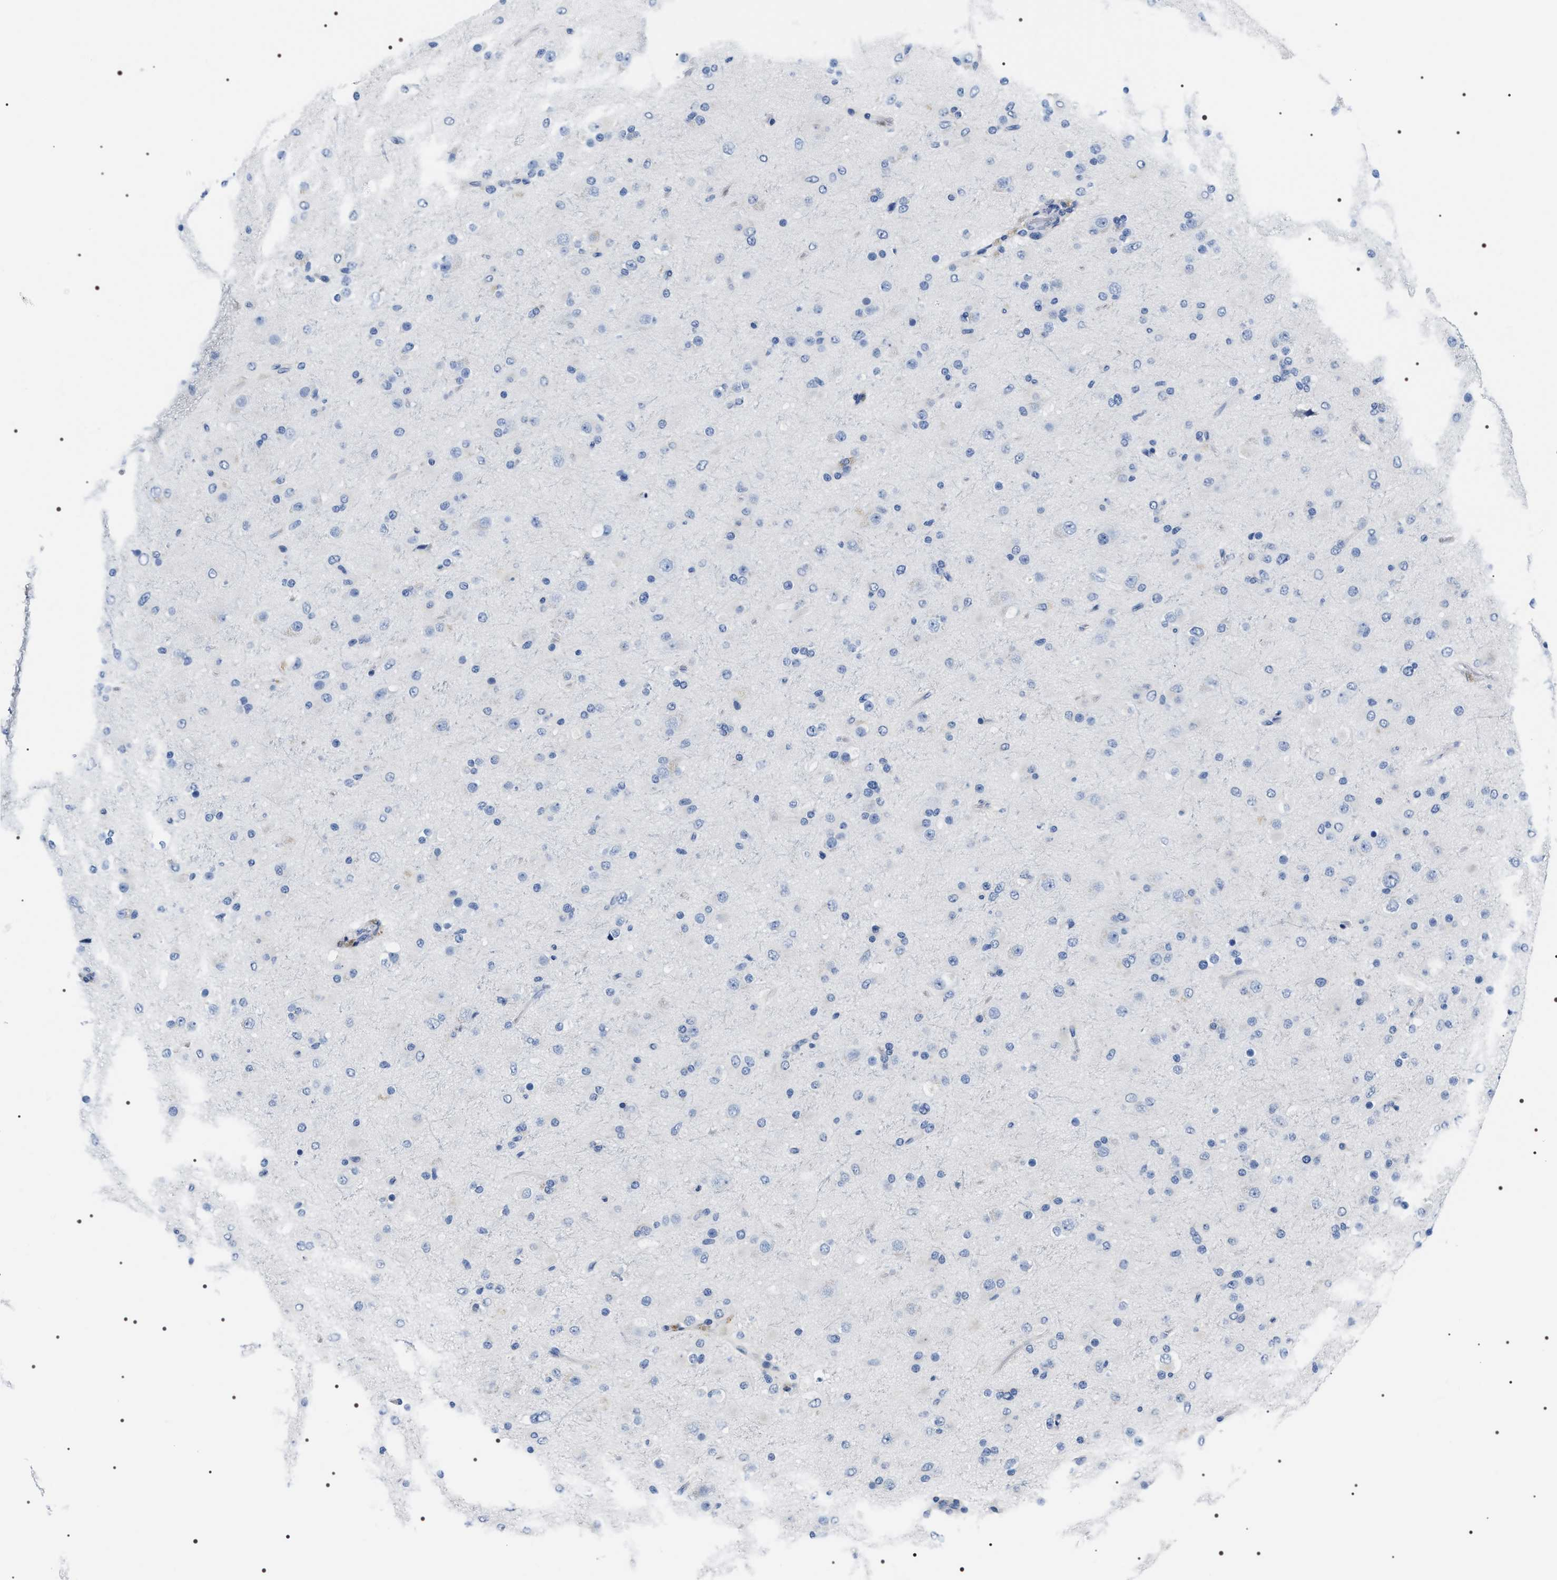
{"staining": {"intensity": "negative", "quantity": "none", "location": "none"}, "tissue": "glioma", "cell_type": "Tumor cells", "image_type": "cancer", "snomed": [{"axis": "morphology", "description": "Glioma, malignant, Low grade"}, {"axis": "topography", "description": "Brain"}], "caption": "High power microscopy photomicrograph of an IHC histopathology image of malignant glioma (low-grade), revealing no significant positivity in tumor cells.", "gene": "ADH4", "patient": {"sex": "male", "age": 65}}